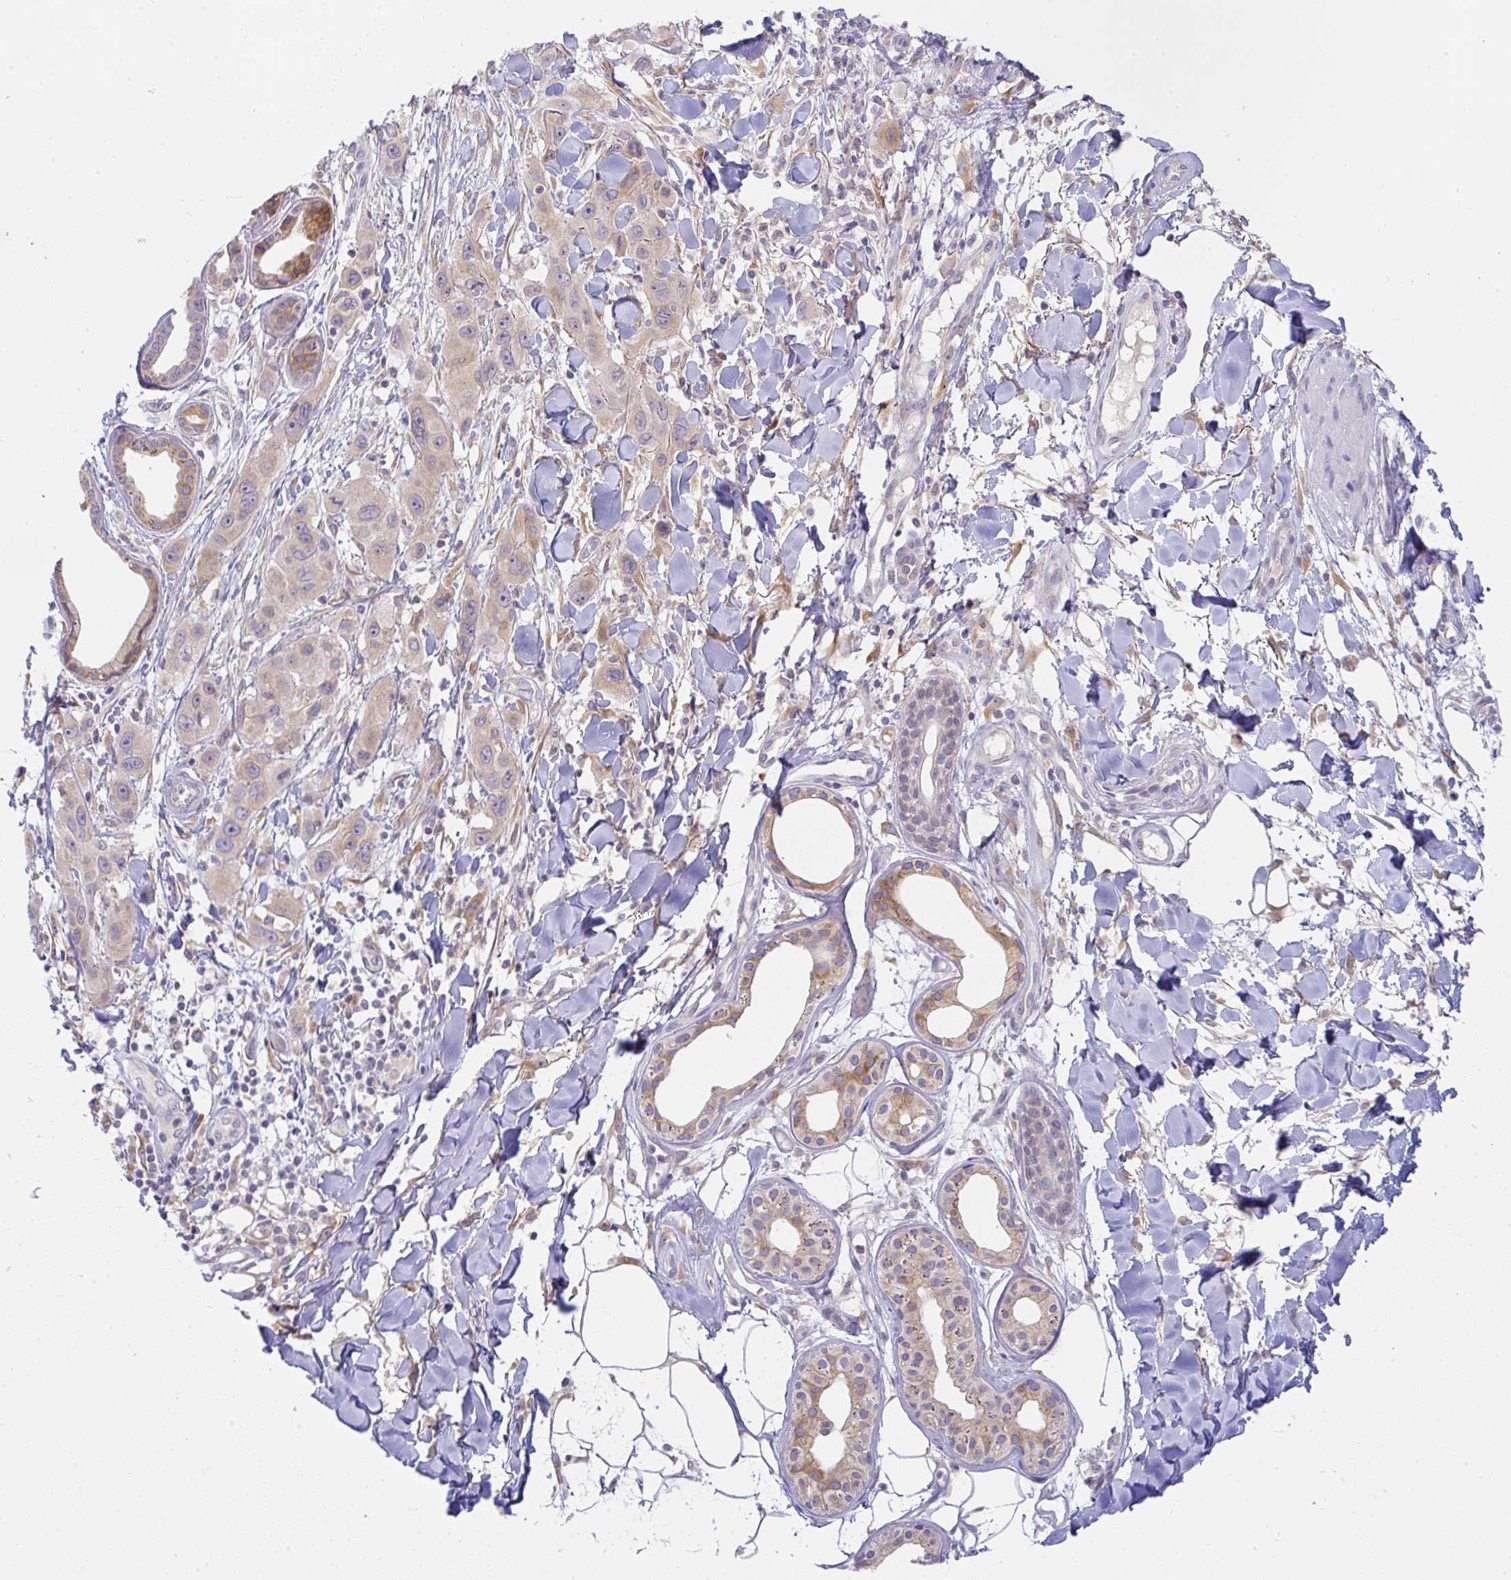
{"staining": {"intensity": "weak", "quantity": "<25%", "location": "cytoplasmic/membranous"}, "tissue": "skin cancer", "cell_type": "Tumor cells", "image_type": "cancer", "snomed": [{"axis": "morphology", "description": "Squamous cell carcinoma, NOS"}, {"axis": "topography", "description": "Skin"}], "caption": "This is an immunohistochemistry photomicrograph of skin squamous cell carcinoma. There is no expression in tumor cells.", "gene": "DERL2", "patient": {"sex": "male", "age": 63}}